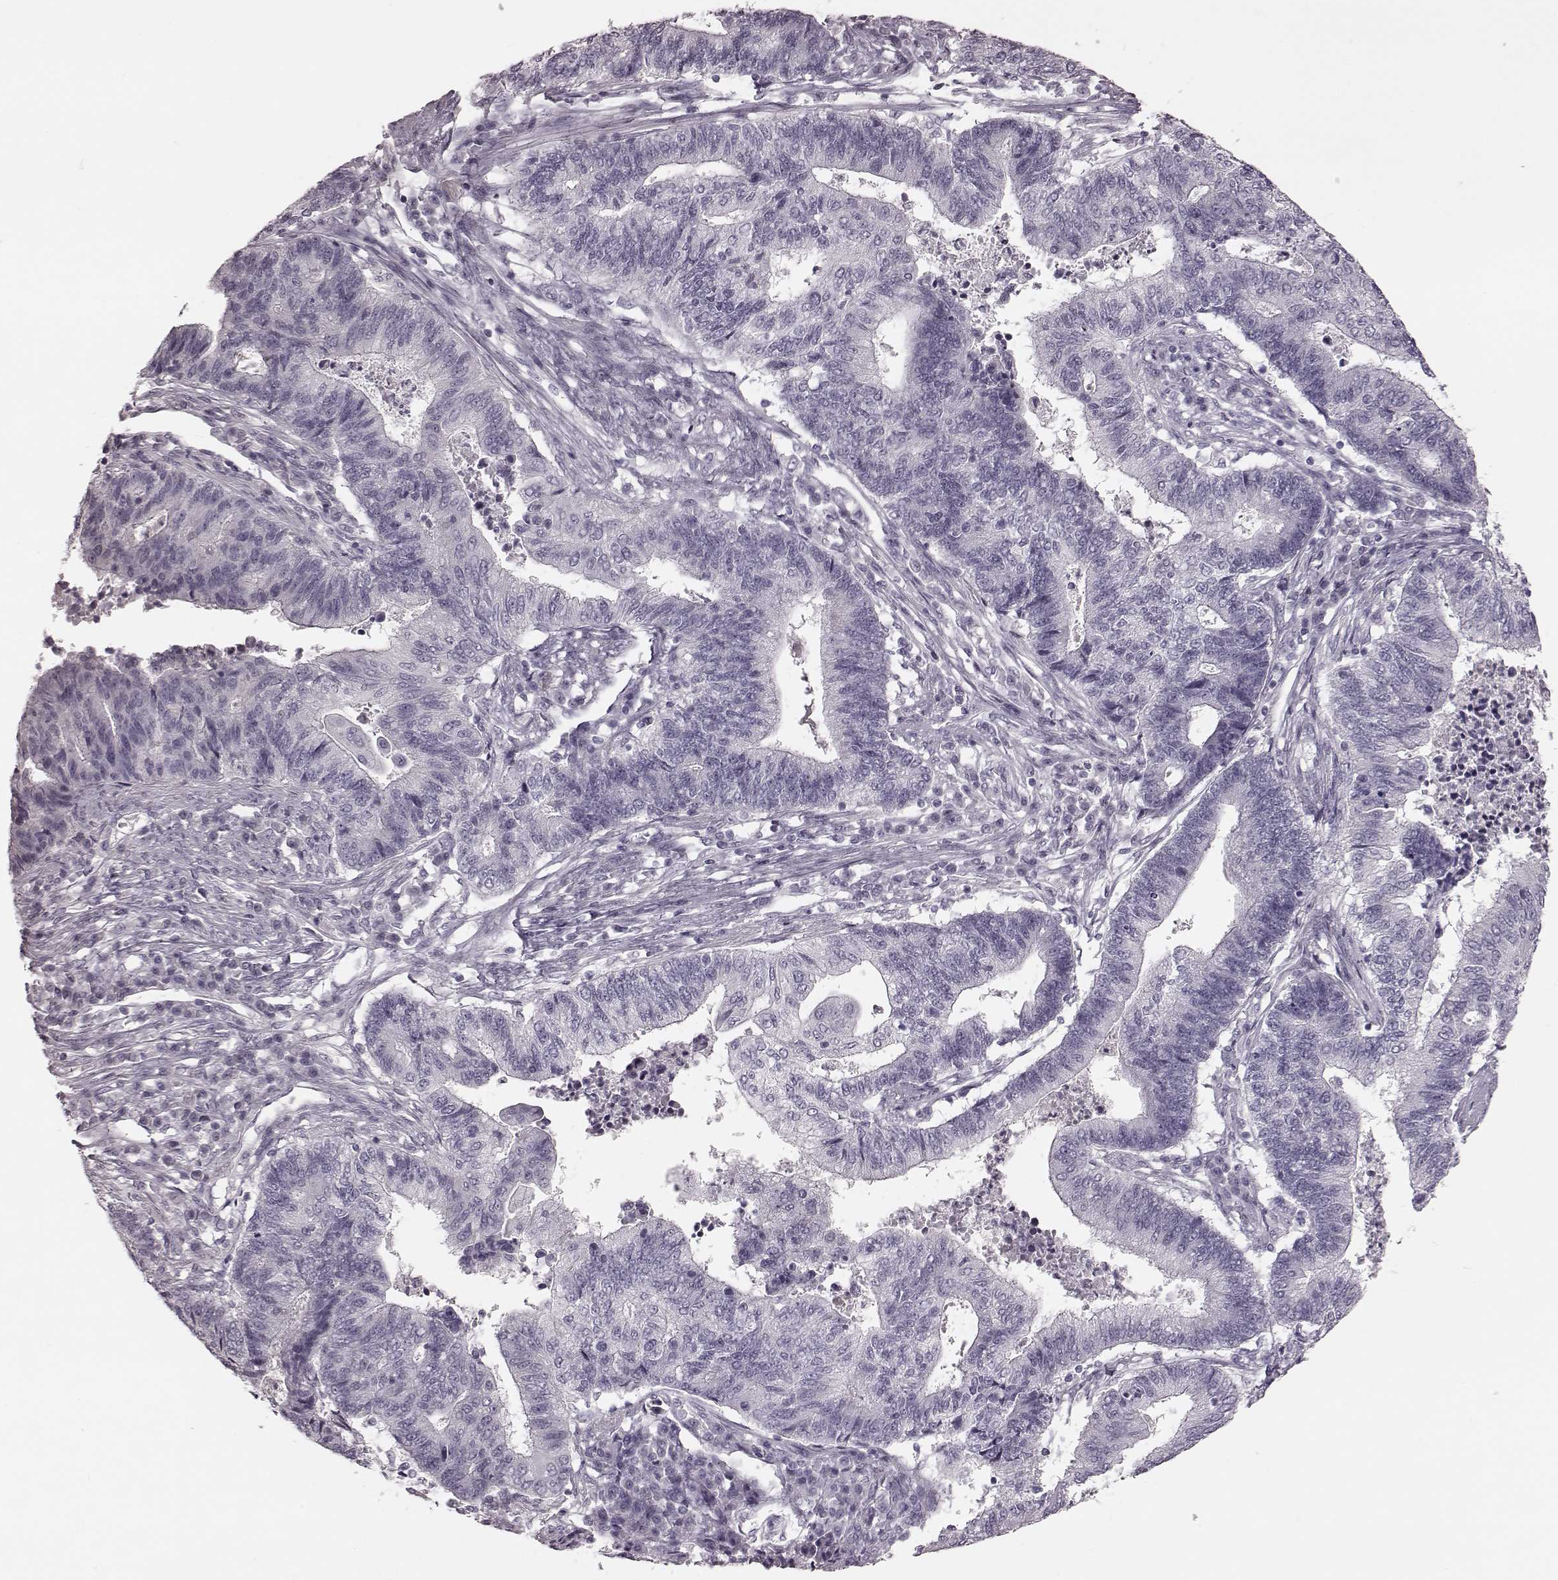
{"staining": {"intensity": "negative", "quantity": "none", "location": "none"}, "tissue": "endometrial cancer", "cell_type": "Tumor cells", "image_type": "cancer", "snomed": [{"axis": "morphology", "description": "Adenocarcinoma, NOS"}, {"axis": "topography", "description": "Uterus"}, {"axis": "topography", "description": "Endometrium"}], "caption": "DAB (3,3'-diaminobenzidine) immunohistochemical staining of endometrial cancer (adenocarcinoma) exhibits no significant positivity in tumor cells. (DAB (3,3'-diaminobenzidine) immunohistochemistry (IHC) visualized using brightfield microscopy, high magnification).", "gene": "ZNF433", "patient": {"sex": "female", "age": 54}}